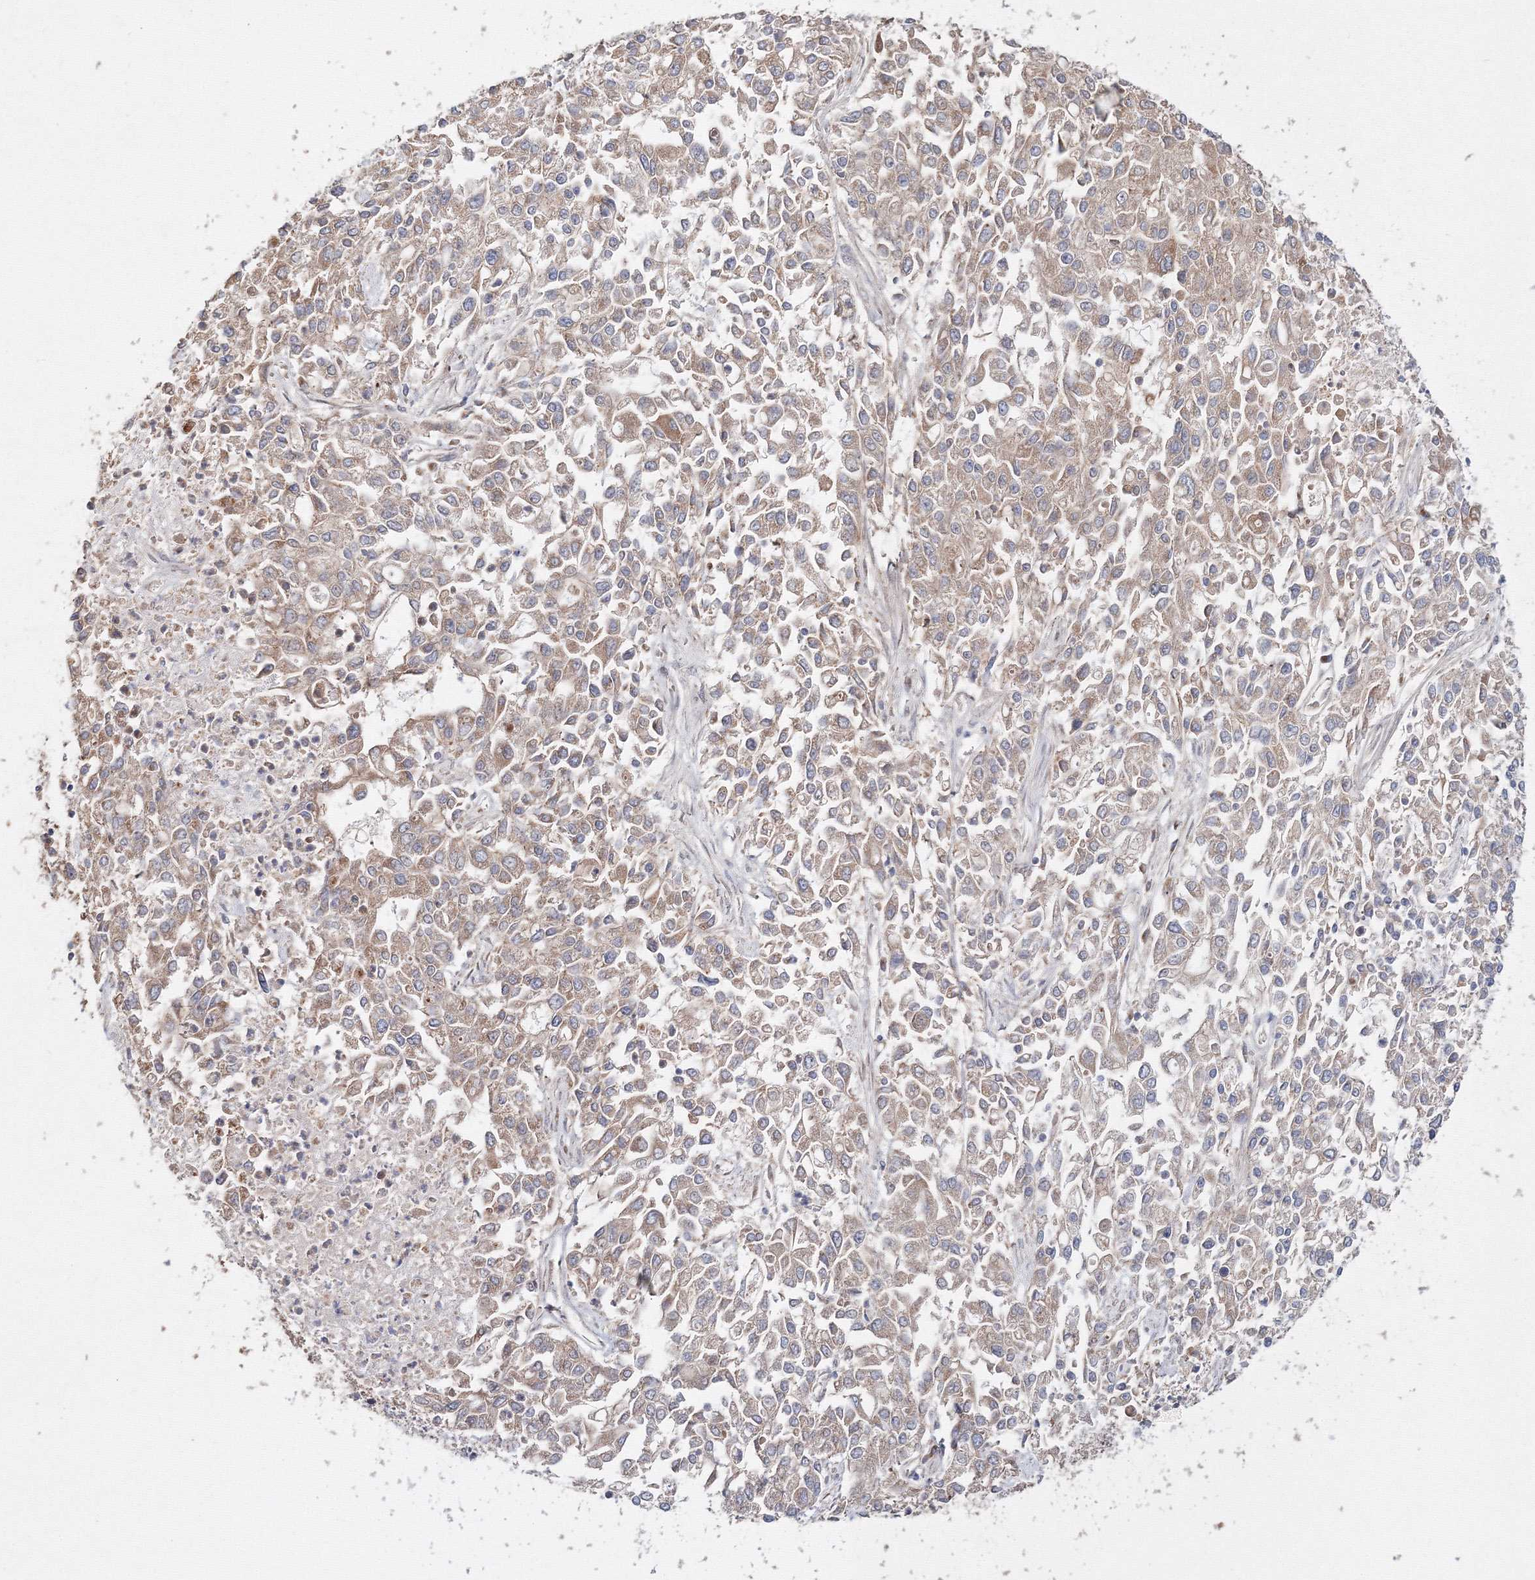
{"staining": {"intensity": "weak", "quantity": ">75%", "location": "cytoplasmic/membranous"}, "tissue": "endometrial cancer", "cell_type": "Tumor cells", "image_type": "cancer", "snomed": [{"axis": "morphology", "description": "Adenocarcinoma, NOS"}, {"axis": "topography", "description": "Endometrium"}], "caption": "About >75% of tumor cells in human endometrial cancer demonstrate weak cytoplasmic/membranous protein staining as visualized by brown immunohistochemical staining.", "gene": "DDO", "patient": {"sex": "female", "age": 49}}